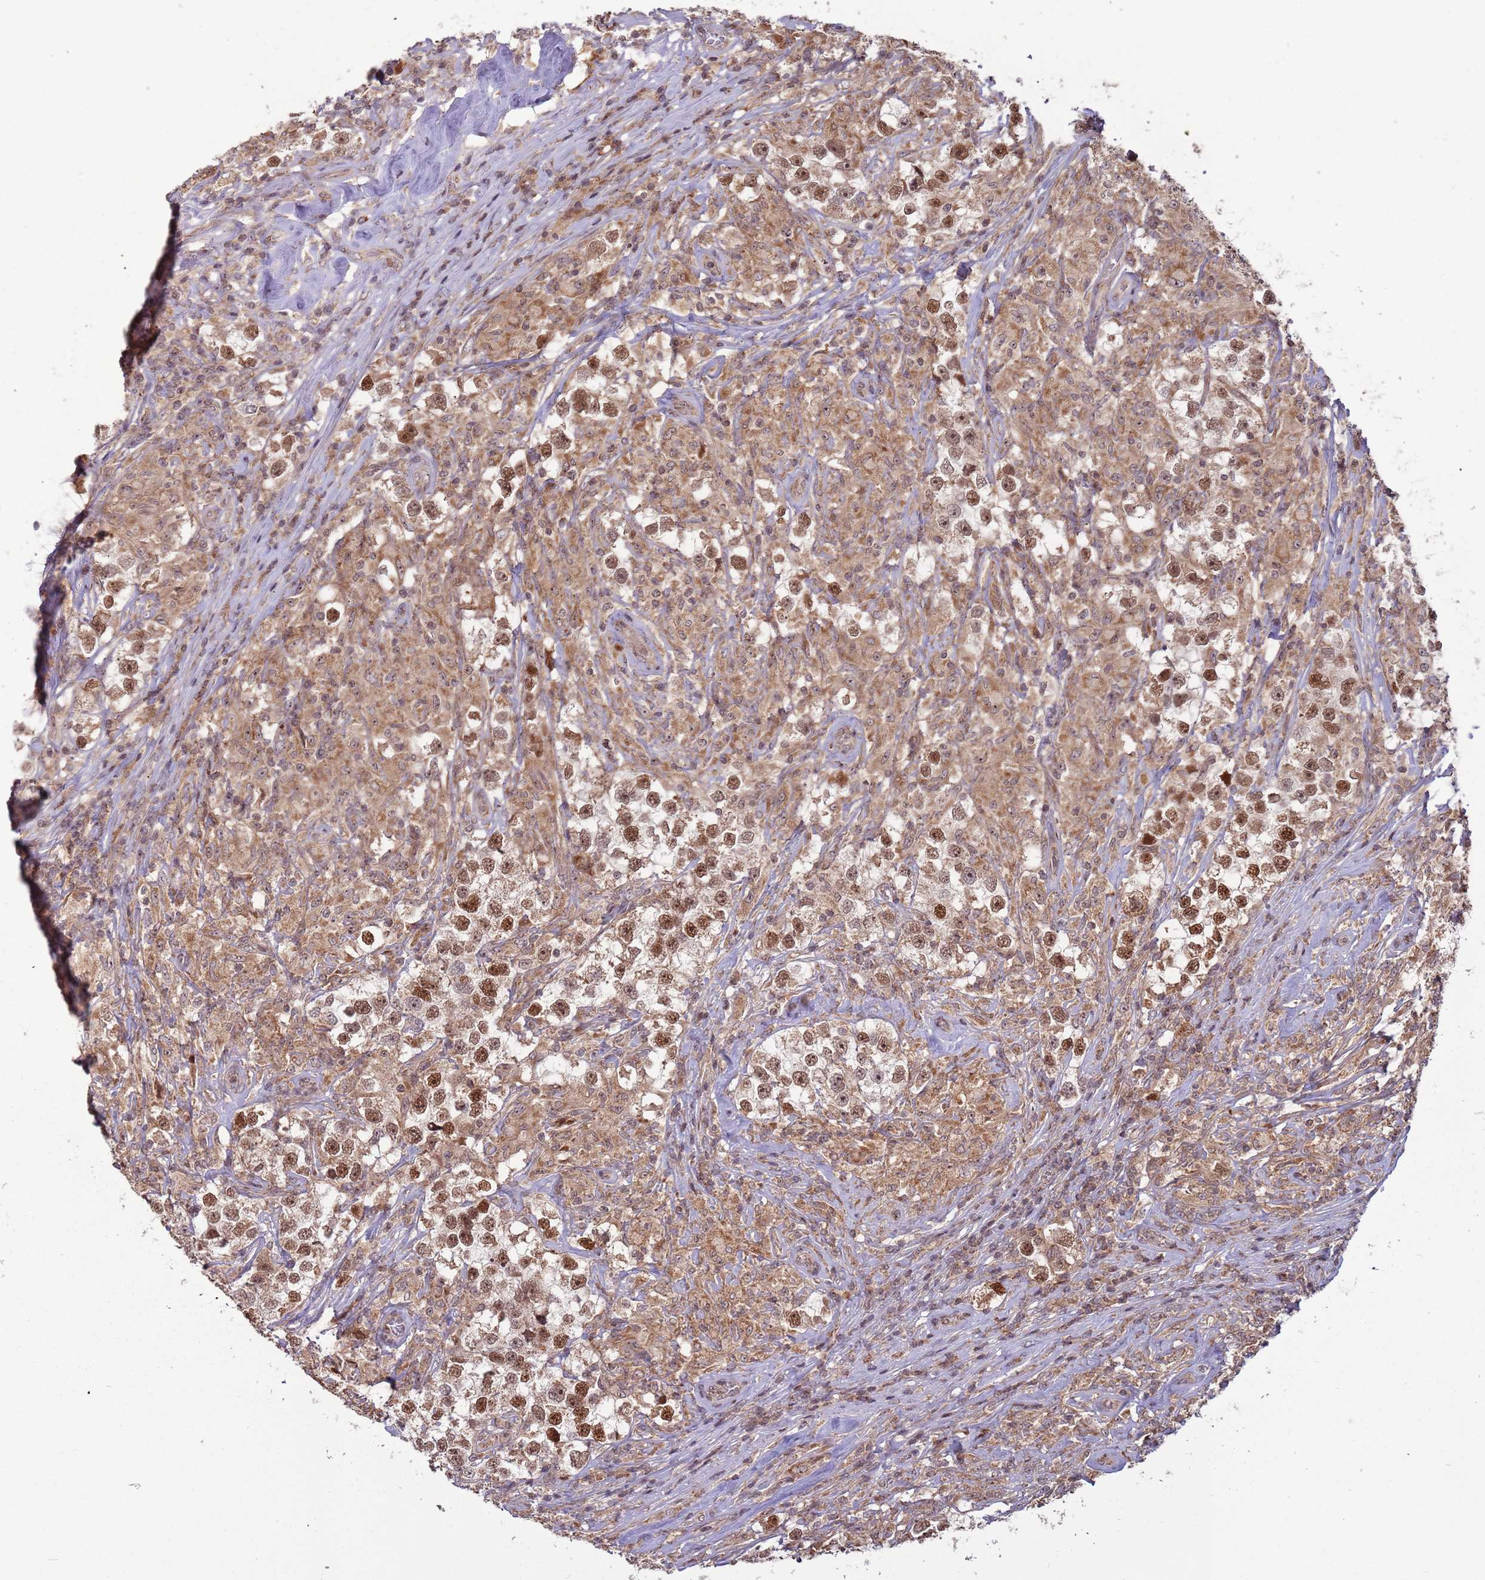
{"staining": {"intensity": "moderate", "quantity": ">75%", "location": "nuclear"}, "tissue": "testis cancer", "cell_type": "Tumor cells", "image_type": "cancer", "snomed": [{"axis": "morphology", "description": "Seminoma, NOS"}, {"axis": "topography", "description": "Testis"}], "caption": "A brown stain highlights moderate nuclear positivity of a protein in human testis cancer tumor cells.", "gene": "RCOR2", "patient": {"sex": "male", "age": 46}}